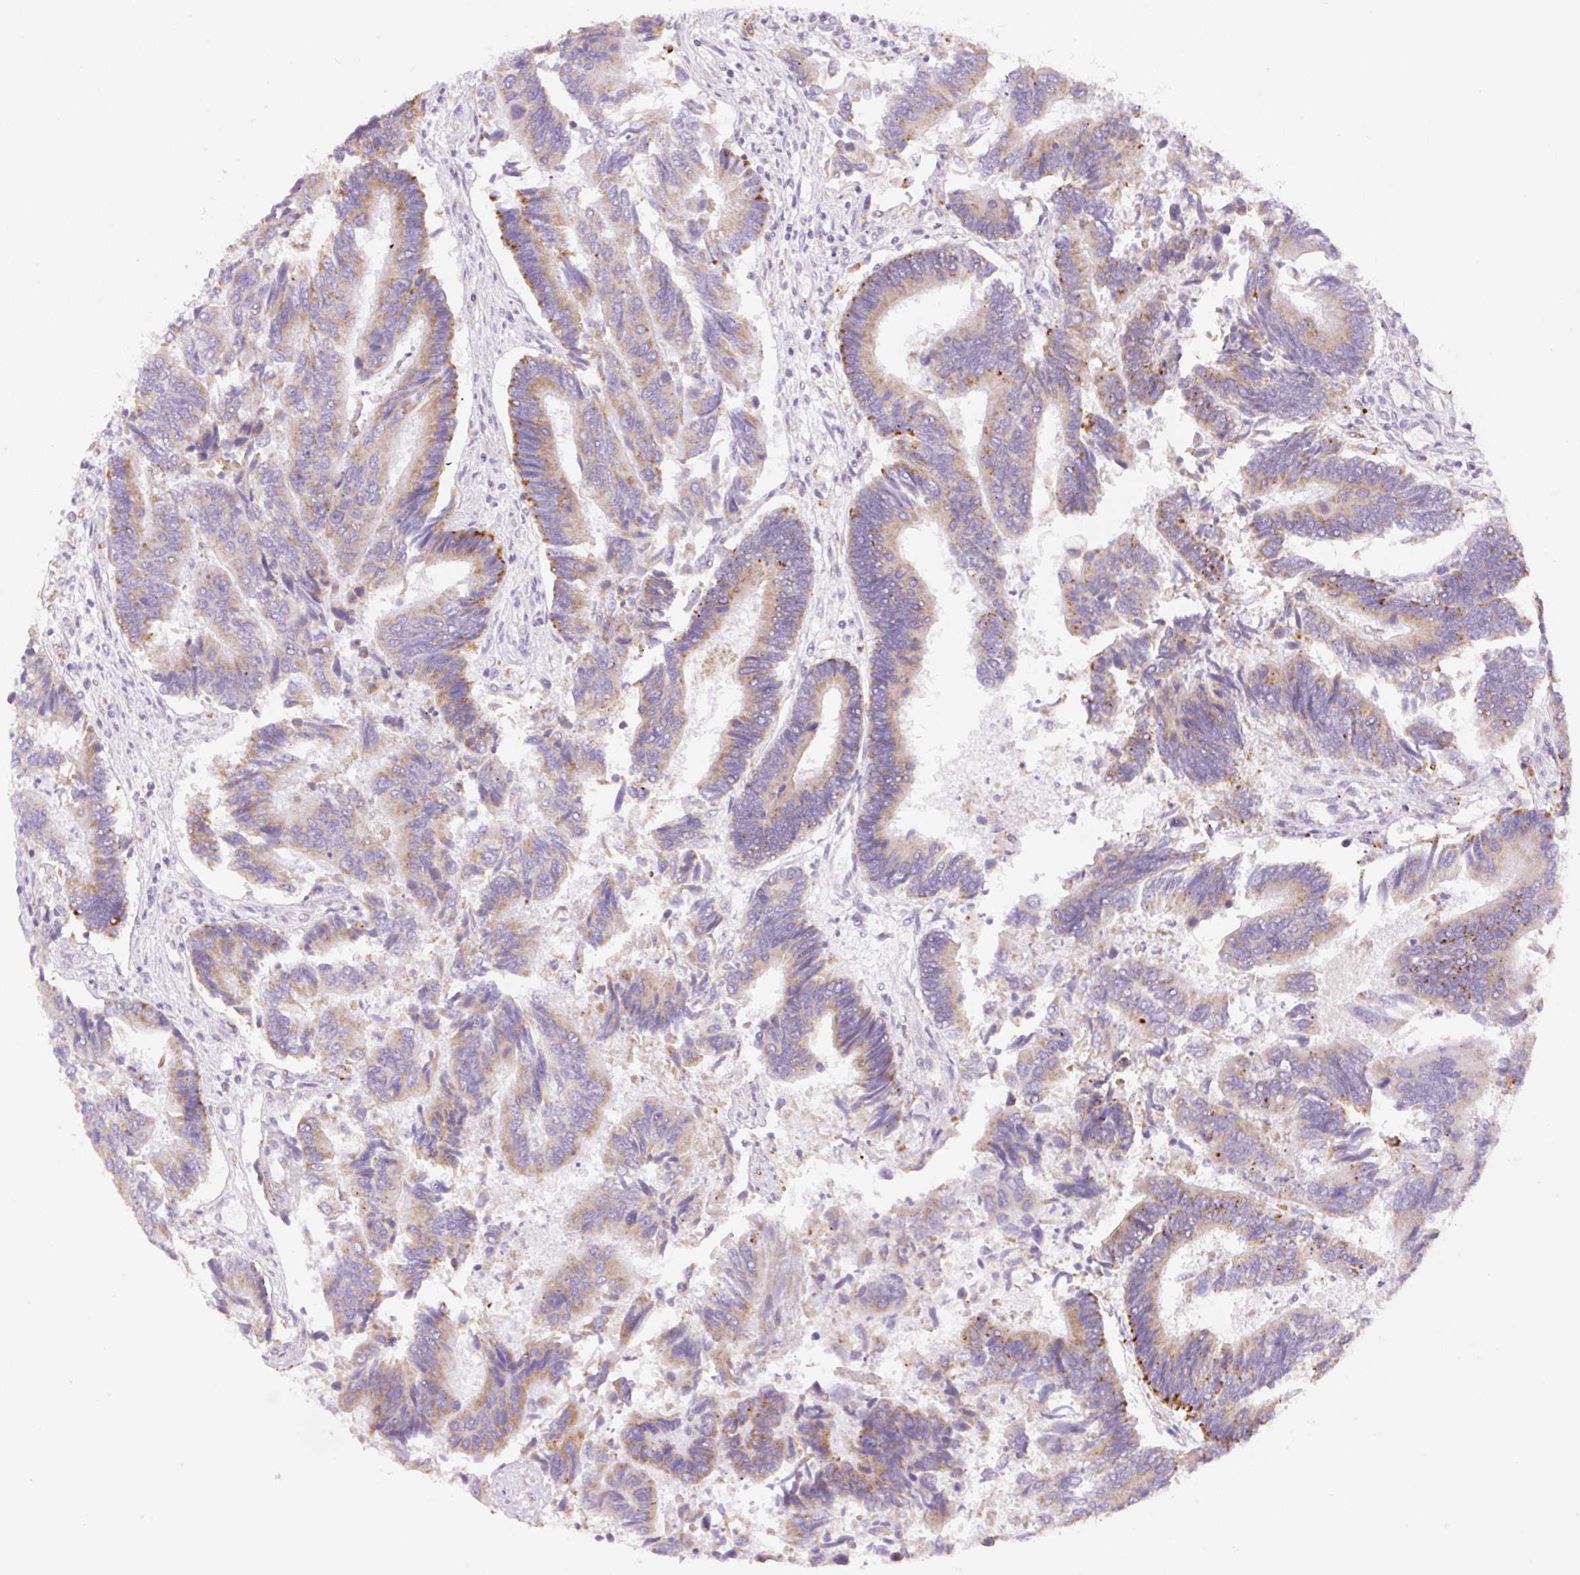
{"staining": {"intensity": "moderate", "quantity": "25%-75%", "location": "cytoplasmic/membranous"}, "tissue": "colorectal cancer", "cell_type": "Tumor cells", "image_type": "cancer", "snomed": [{"axis": "morphology", "description": "Adenocarcinoma, NOS"}, {"axis": "topography", "description": "Colon"}], "caption": "Protein analysis of colorectal cancer (adenocarcinoma) tissue demonstrates moderate cytoplasmic/membranous staining in approximately 25%-75% of tumor cells. The staining was performed using DAB (3,3'-diaminobenzidine), with brown indicating positive protein expression. Nuclei are stained blue with hematoxylin.", "gene": "CLEC3A", "patient": {"sex": "female", "age": 67}}